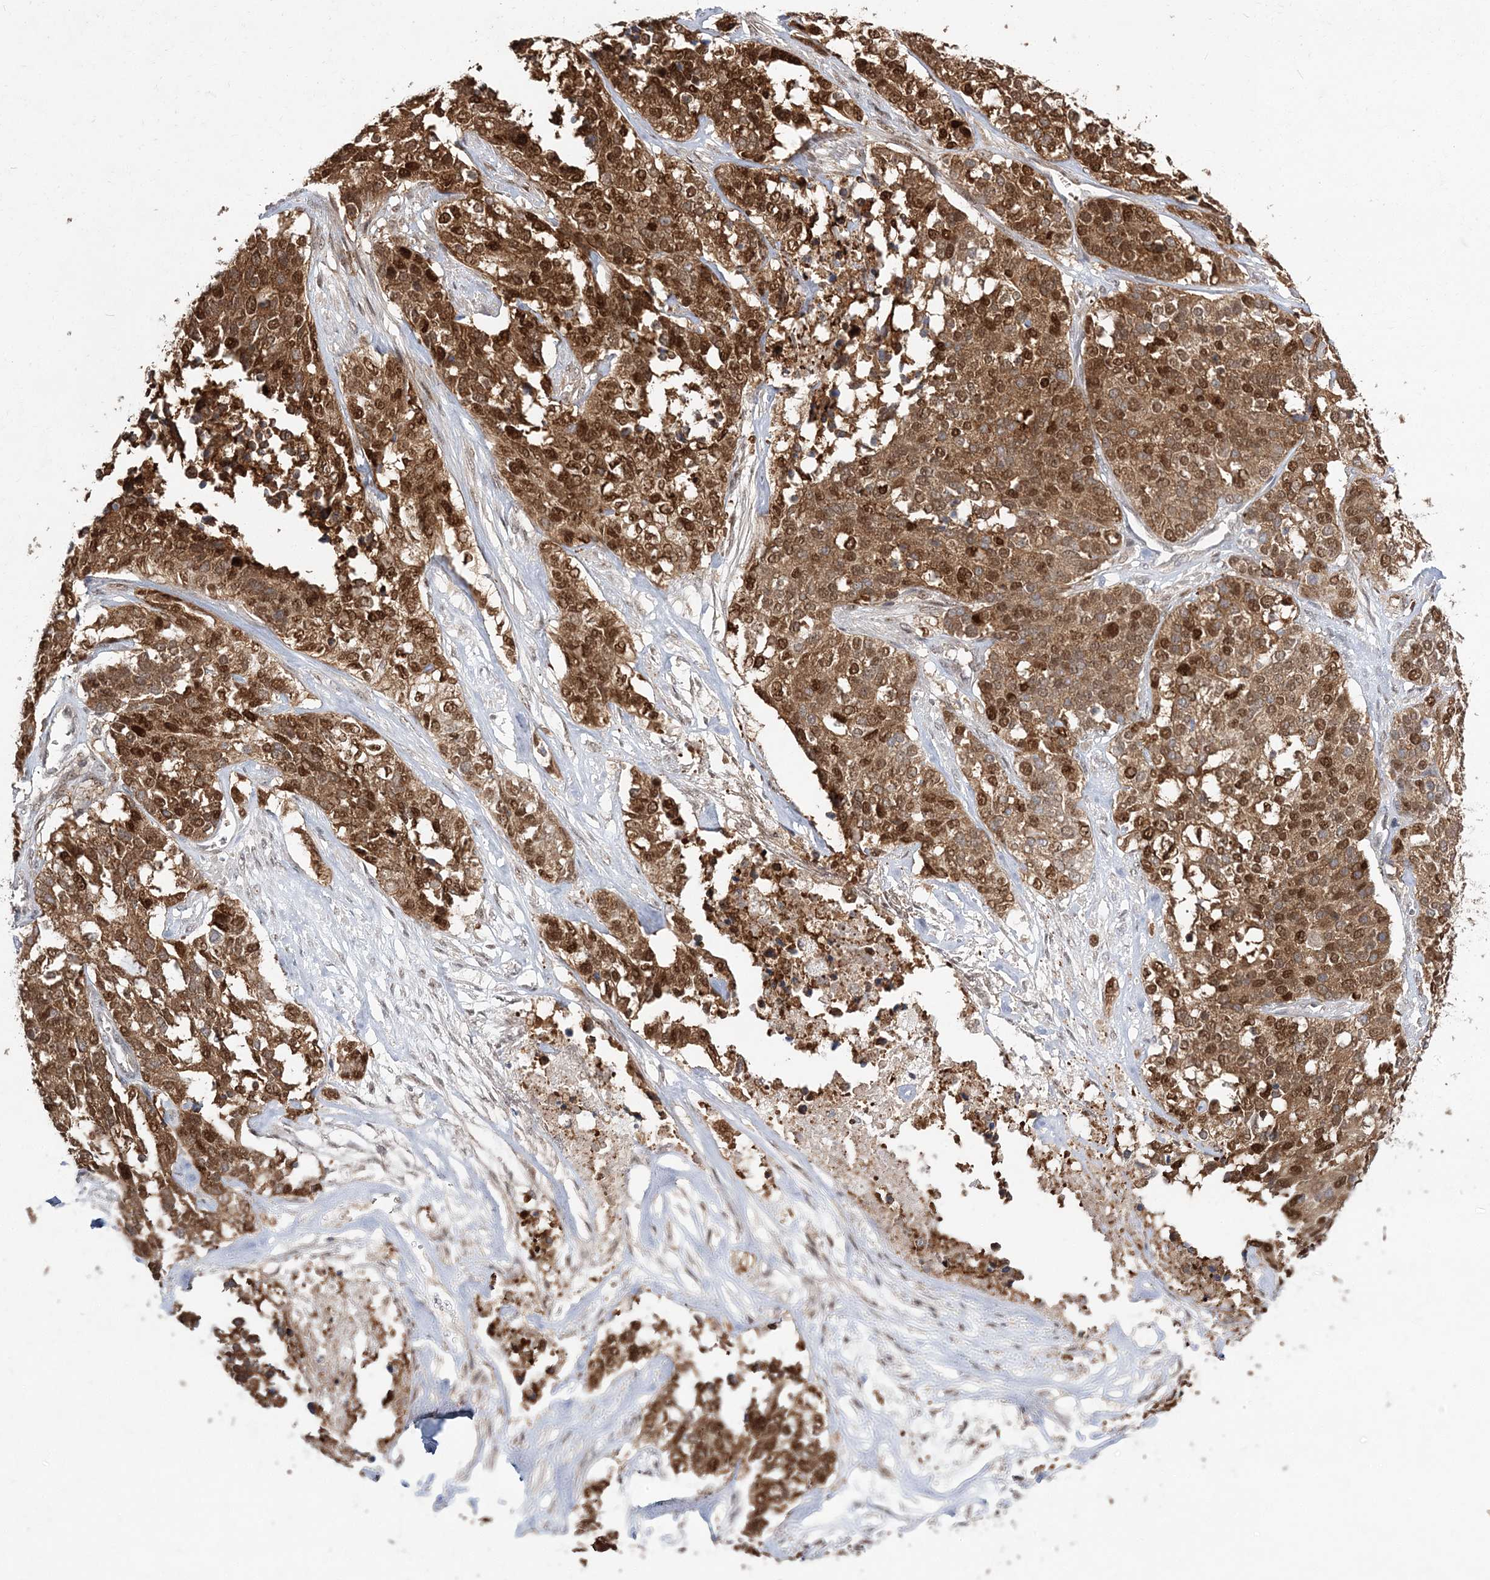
{"staining": {"intensity": "strong", "quantity": ">75%", "location": "cytoplasmic/membranous,nuclear"}, "tissue": "ovarian cancer", "cell_type": "Tumor cells", "image_type": "cancer", "snomed": [{"axis": "morphology", "description": "Cystadenocarcinoma, serous, NOS"}, {"axis": "topography", "description": "Ovary"}], "caption": "Protein expression analysis of ovarian serous cystadenocarcinoma displays strong cytoplasmic/membranous and nuclear positivity in about >75% of tumor cells. The staining was performed using DAB (3,3'-diaminobenzidine), with brown indicating positive protein expression. Nuclei are stained blue with hematoxylin.", "gene": "NIF3L1", "patient": {"sex": "female", "age": 44}}